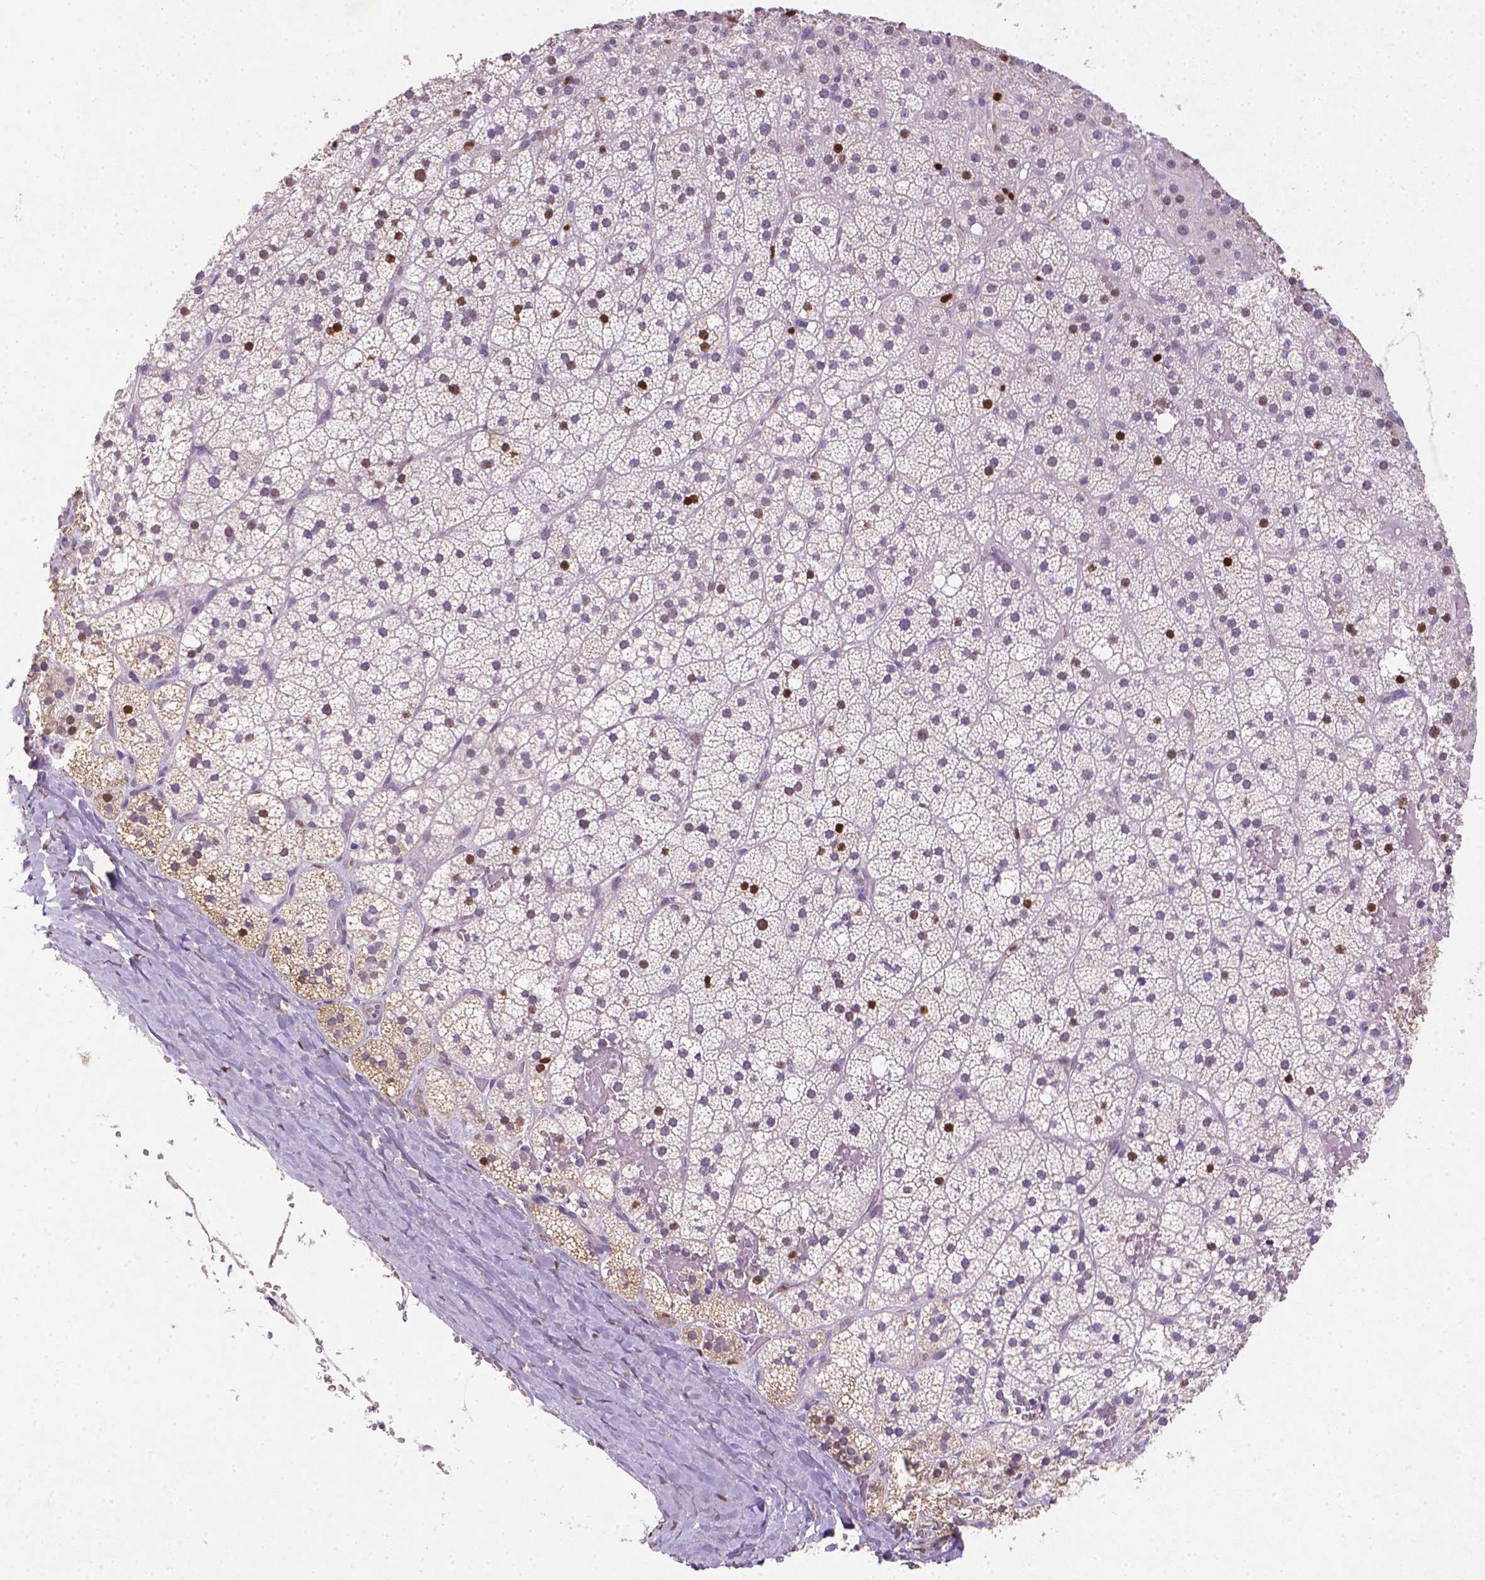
{"staining": {"intensity": "strong", "quantity": "<25%", "location": "nuclear"}, "tissue": "adrenal gland", "cell_type": "Glandular cells", "image_type": "normal", "snomed": [{"axis": "morphology", "description": "Normal tissue, NOS"}, {"axis": "topography", "description": "Adrenal gland"}], "caption": "DAB immunohistochemical staining of benign adrenal gland displays strong nuclear protein positivity in approximately <25% of glandular cells.", "gene": "CDKN1A", "patient": {"sex": "male", "age": 53}}